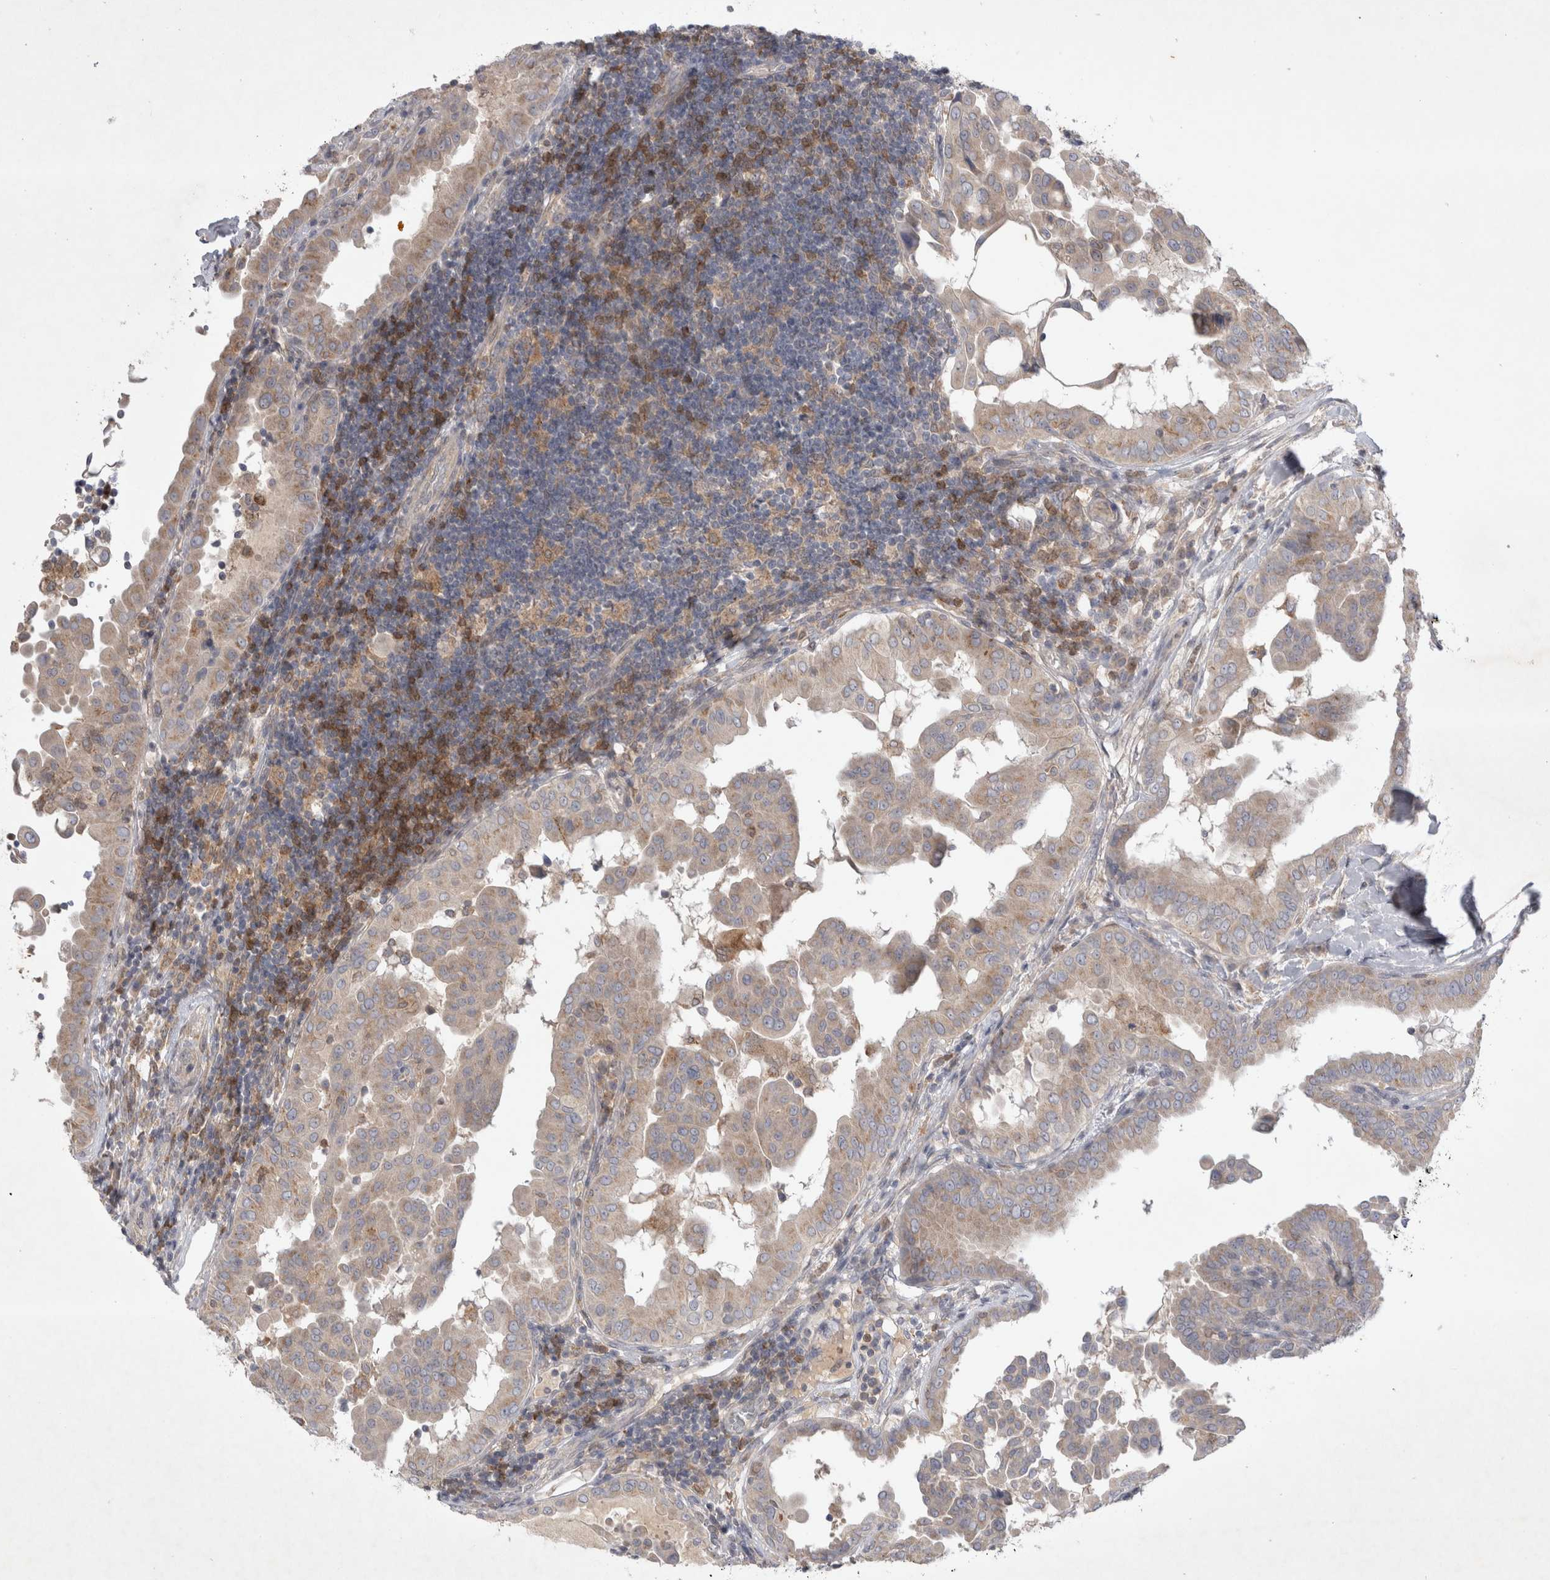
{"staining": {"intensity": "weak", "quantity": "25%-75%", "location": "cytoplasmic/membranous"}, "tissue": "thyroid cancer", "cell_type": "Tumor cells", "image_type": "cancer", "snomed": [{"axis": "morphology", "description": "Papillary adenocarcinoma, NOS"}, {"axis": "topography", "description": "Thyroid gland"}], "caption": "Immunohistochemical staining of human thyroid cancer reveals low levels of weak cytoplasmic/membranous expression in approximately 25%-75% of tumor cells.", "gene": "SRD5A3", "patient": {"sex": "male", "age": 33}}